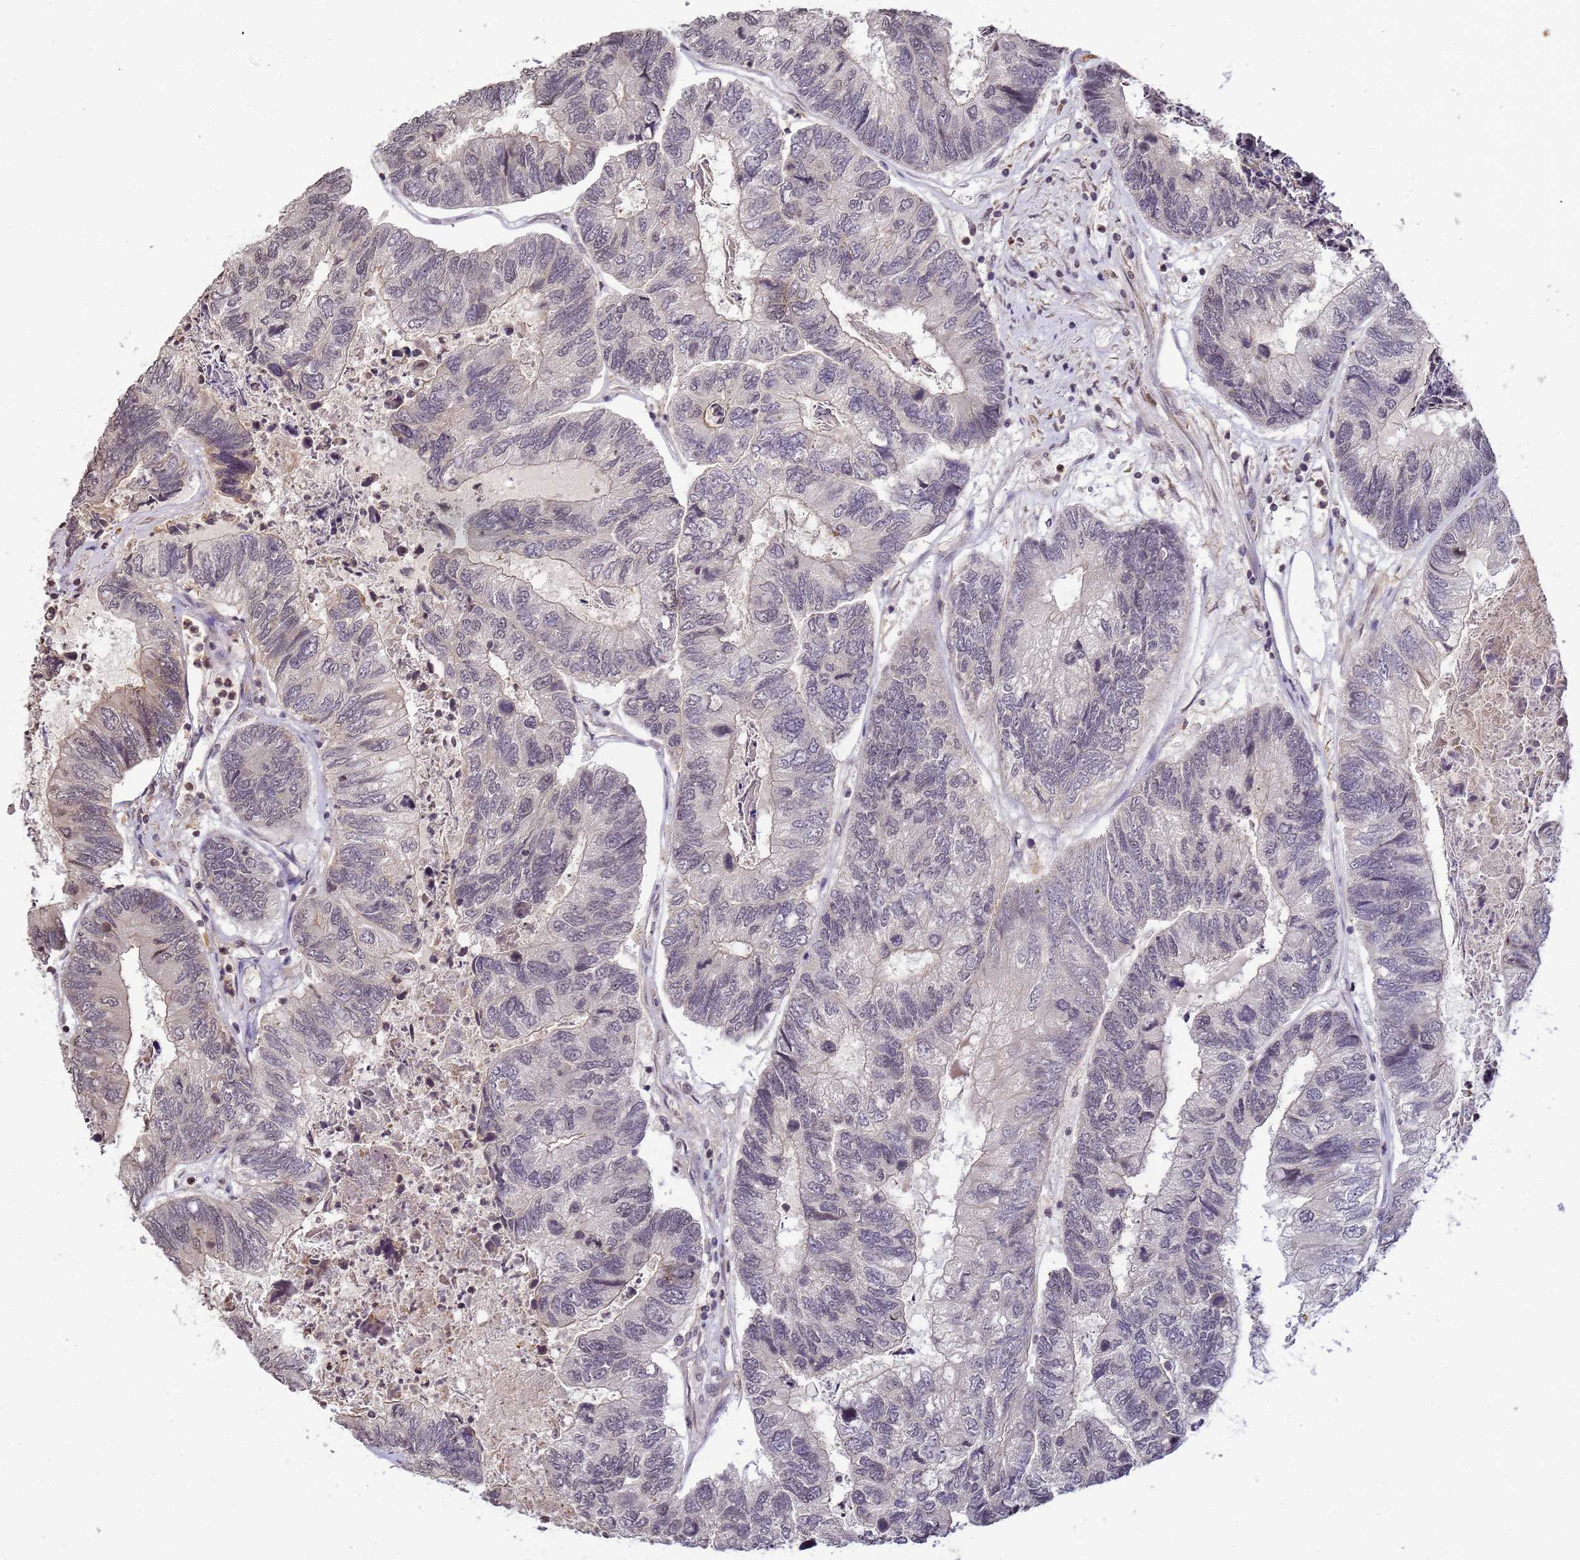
{"staining": {"intensity": "negative", "quantity": "none", "location": "none"}, "tissue": "colorectal cancer", "cell_type": "Tumor cells", "image_type": "cancer", "snomed": [{"axis": "morphology", "description": "Adenocarcinoma, NOS"}, {"axis": "topography", "description": "Colon"}], "caption": "An IHC image of colorectal adenocarcinoma is shown. There is no staining in tumor cells of colorectal adenocarcinoma.", "gene": "MYL7", "patient": {"sex": "female", "age": 67}}